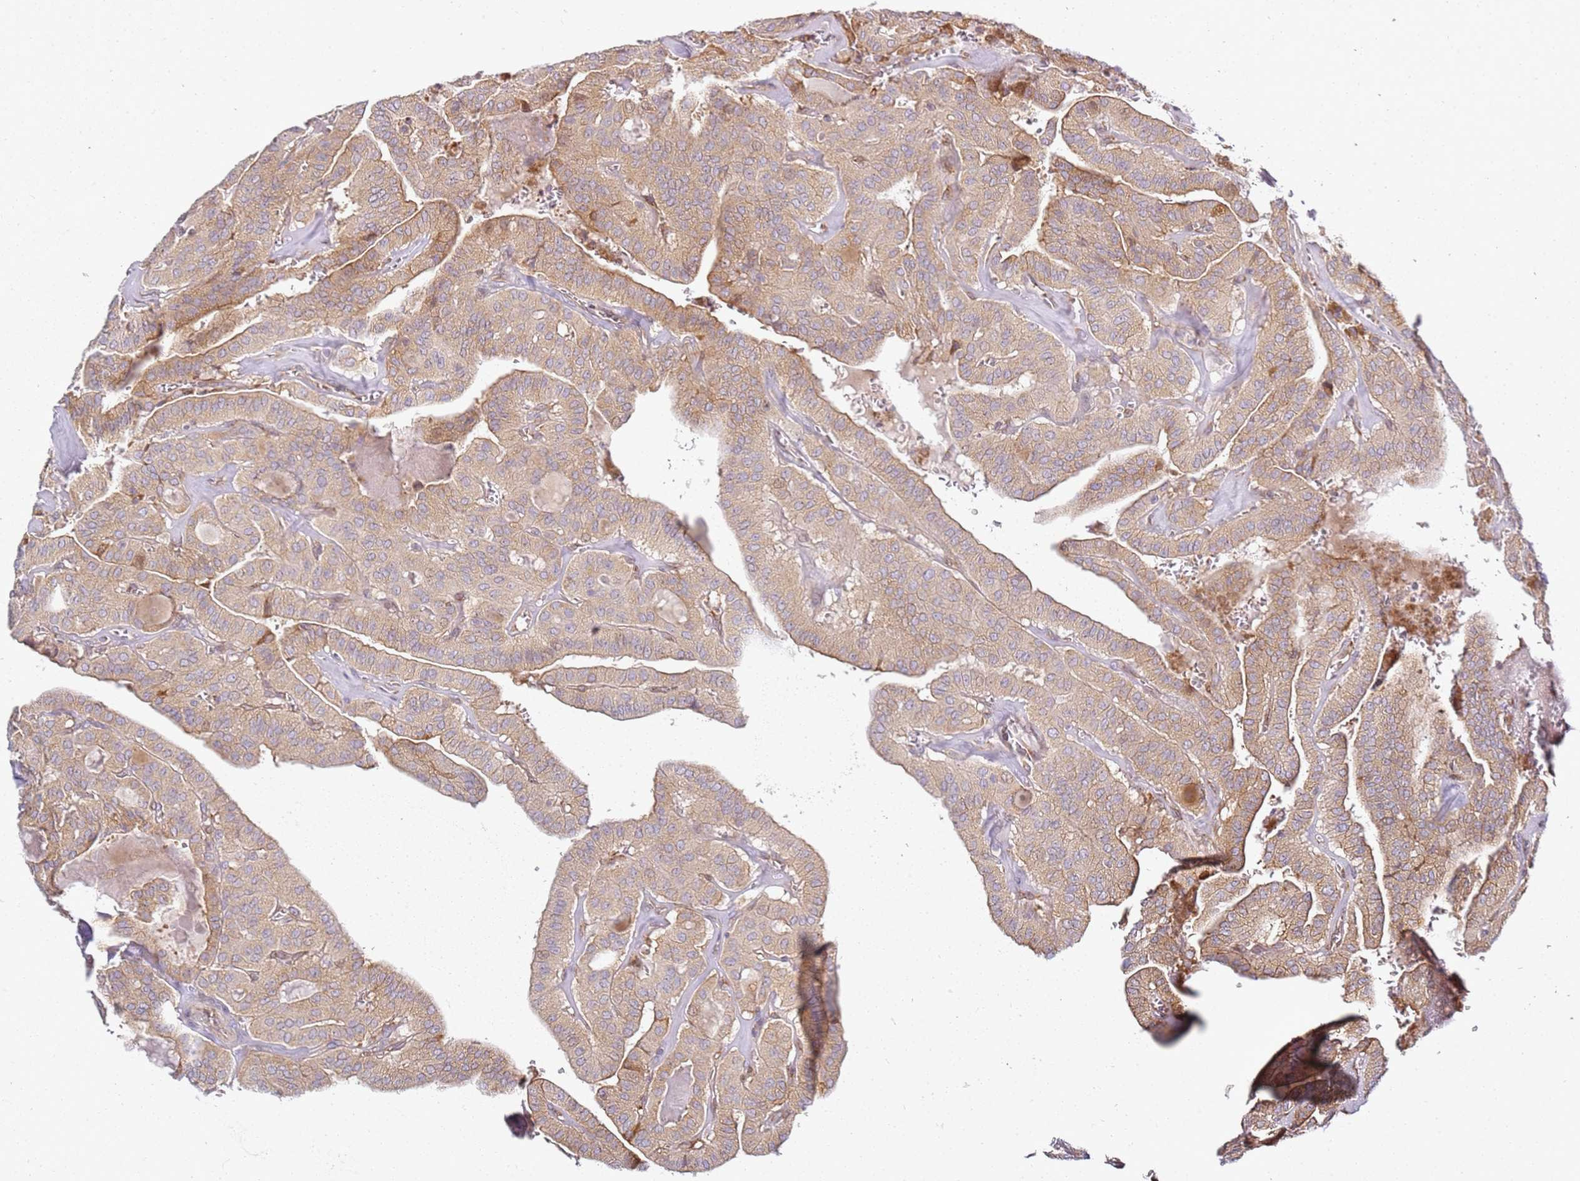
{"staining": {"intensity": "moderate", "quantity": ">75%", "location": "cytoplasmic/membranous"}, "tissue": "thyroid cancer", "cell_type": "Tumor cells", "image_type": "cancer", "snomed": [{"axis": "morphology", "description": "Papillary adenocarcinoma, NOS"}, {"axis": "topography", "description": "Thyroid gland"}], "caption": "Immunohistochemistry (DAB (3,3'-diaminobenzidine)) staining of human thyroid papillary adenocarcinoma reveals moderate cytoplasmic/membranous protein staining in about >75% of tumor cells.", "gene": "GRAP", "patient": {"sex": "male", "age": 52}}